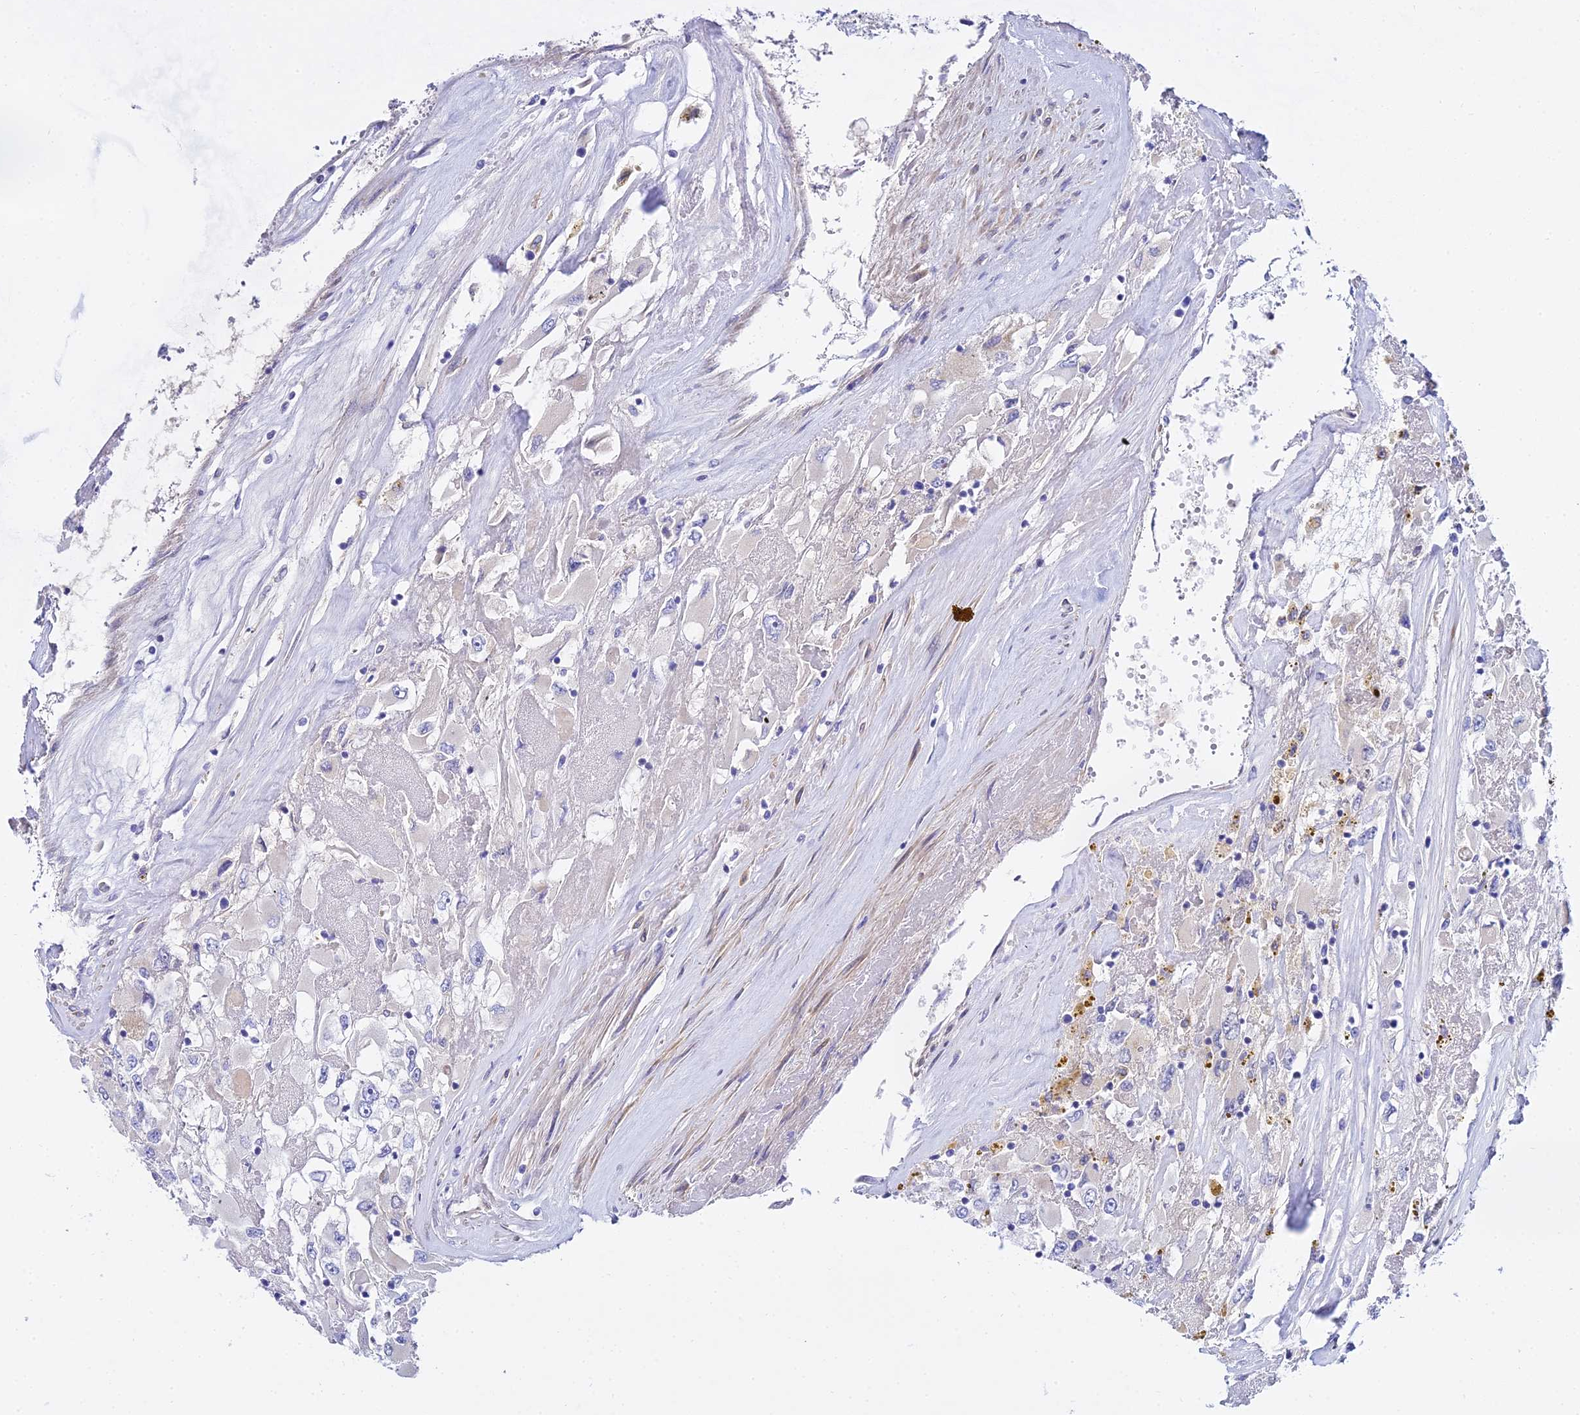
{"staining": {"intensity": "negative", "quantity": "none", "location": "none"}, "tissue": "renal cancer", "cell_type": "Tumor cells", "image_type": "cancer", "snomed": [{"axis": "morphology", "description": "Adenocarcinoma, NOS"}, {"axis": "topography", "description": "Kidney"}], "caption": "High power microscopy photomicrograph of an immunohistochemistry (IHC) image of adenocarcinoma (renal), revealing no significant positivity in tumor cells.", "gene": "ACOT2", "patient": {"sex": "female", "age": 52}}